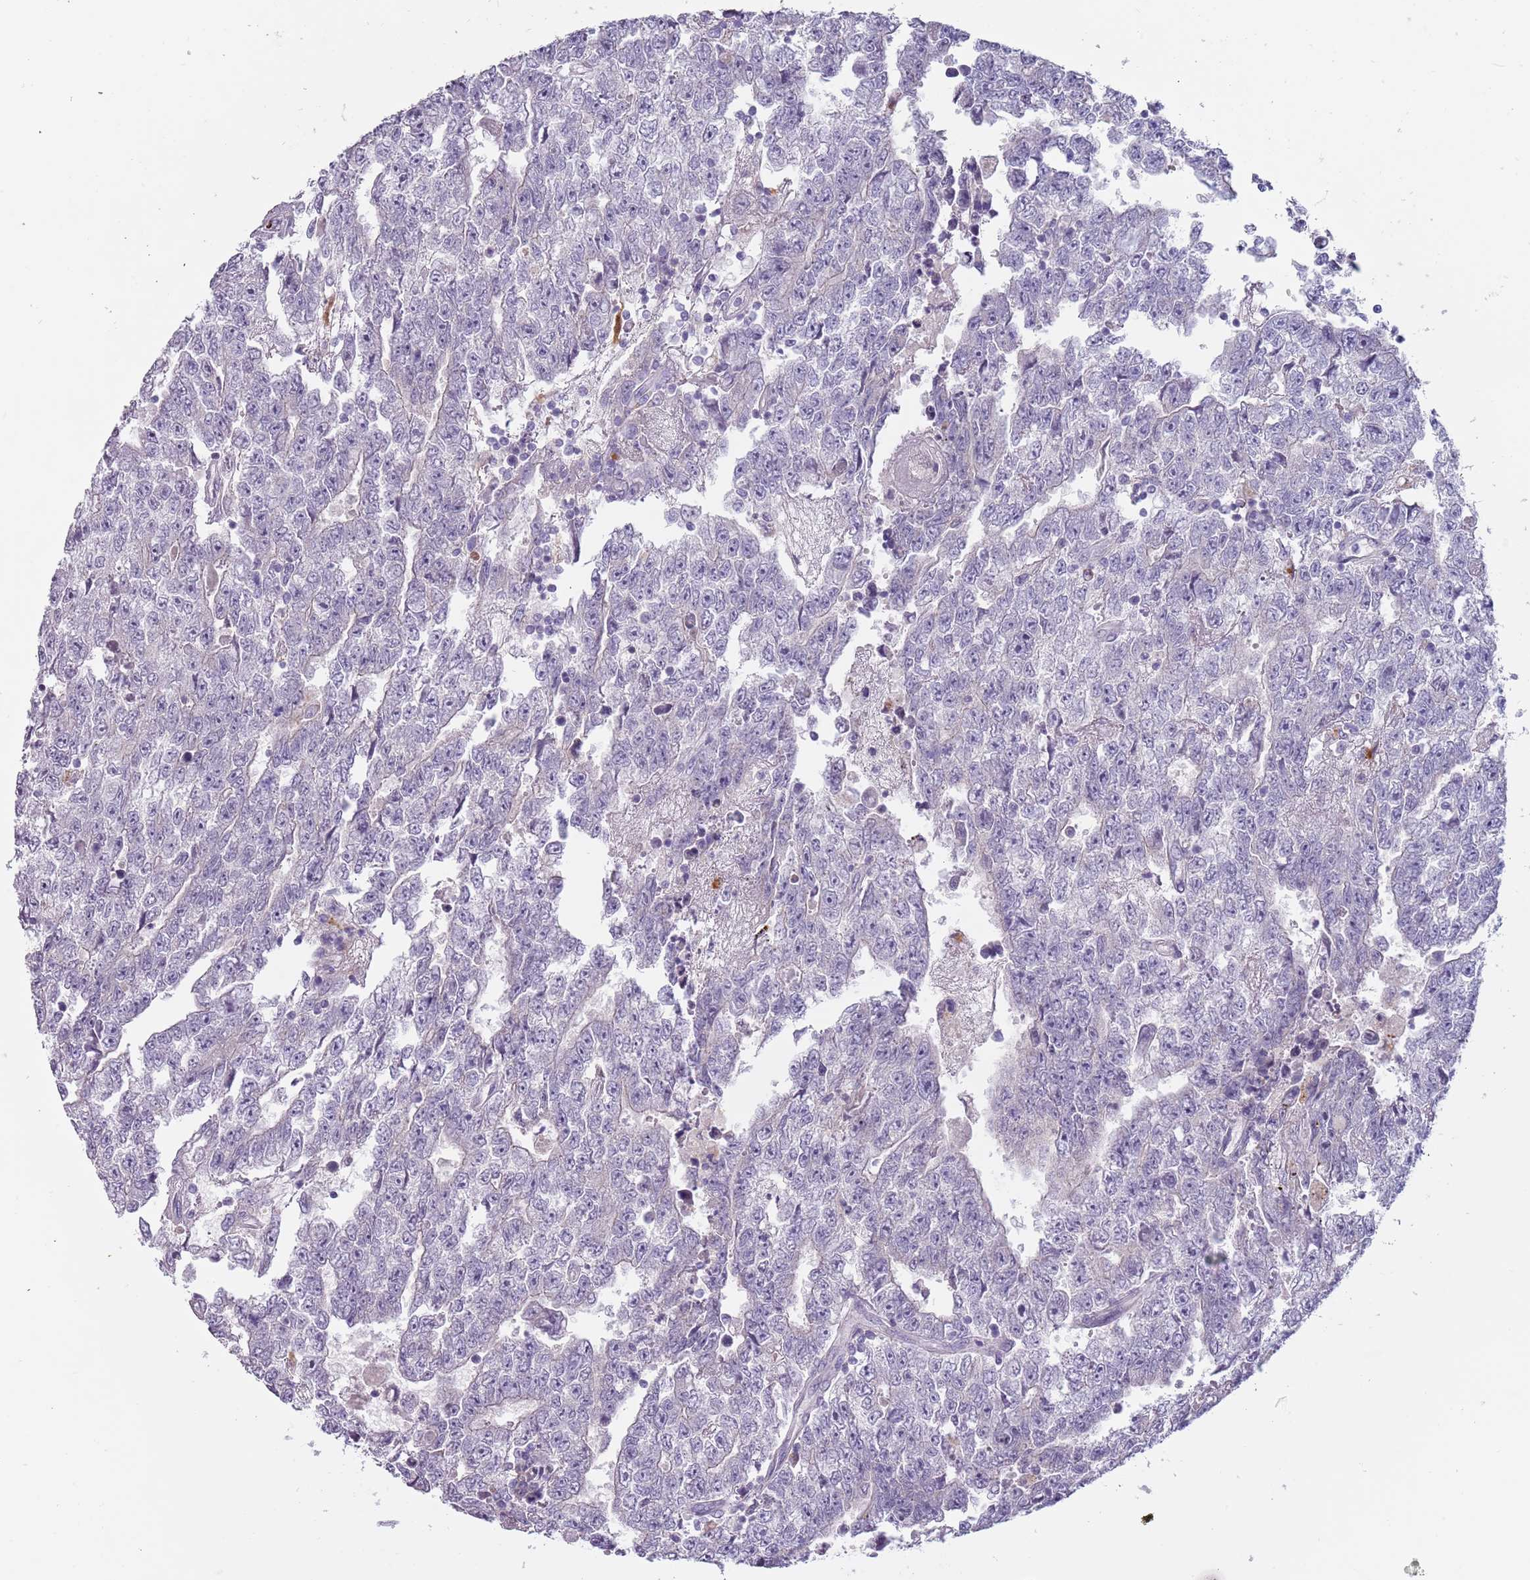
{"staining": {"intensity": "negative", "quantity": "none", "location": "none"}, "tissue": "testis cancer", "cell_type": "Tumor cells", "image_type": "cancer", "snomed": [{"axis": "morphology", "description": "Carcinoma, Embryonal, NOS"}, {"axis": "topography", "description": "Testis"}], "caption": "IHC micrograph of testis cancer (embryonal carcinoma) stained for a protein (brown), which exhibits no staining in tumor cells.", "gene": "NWD2", "patient": {"sex": "male", "age": 25}}